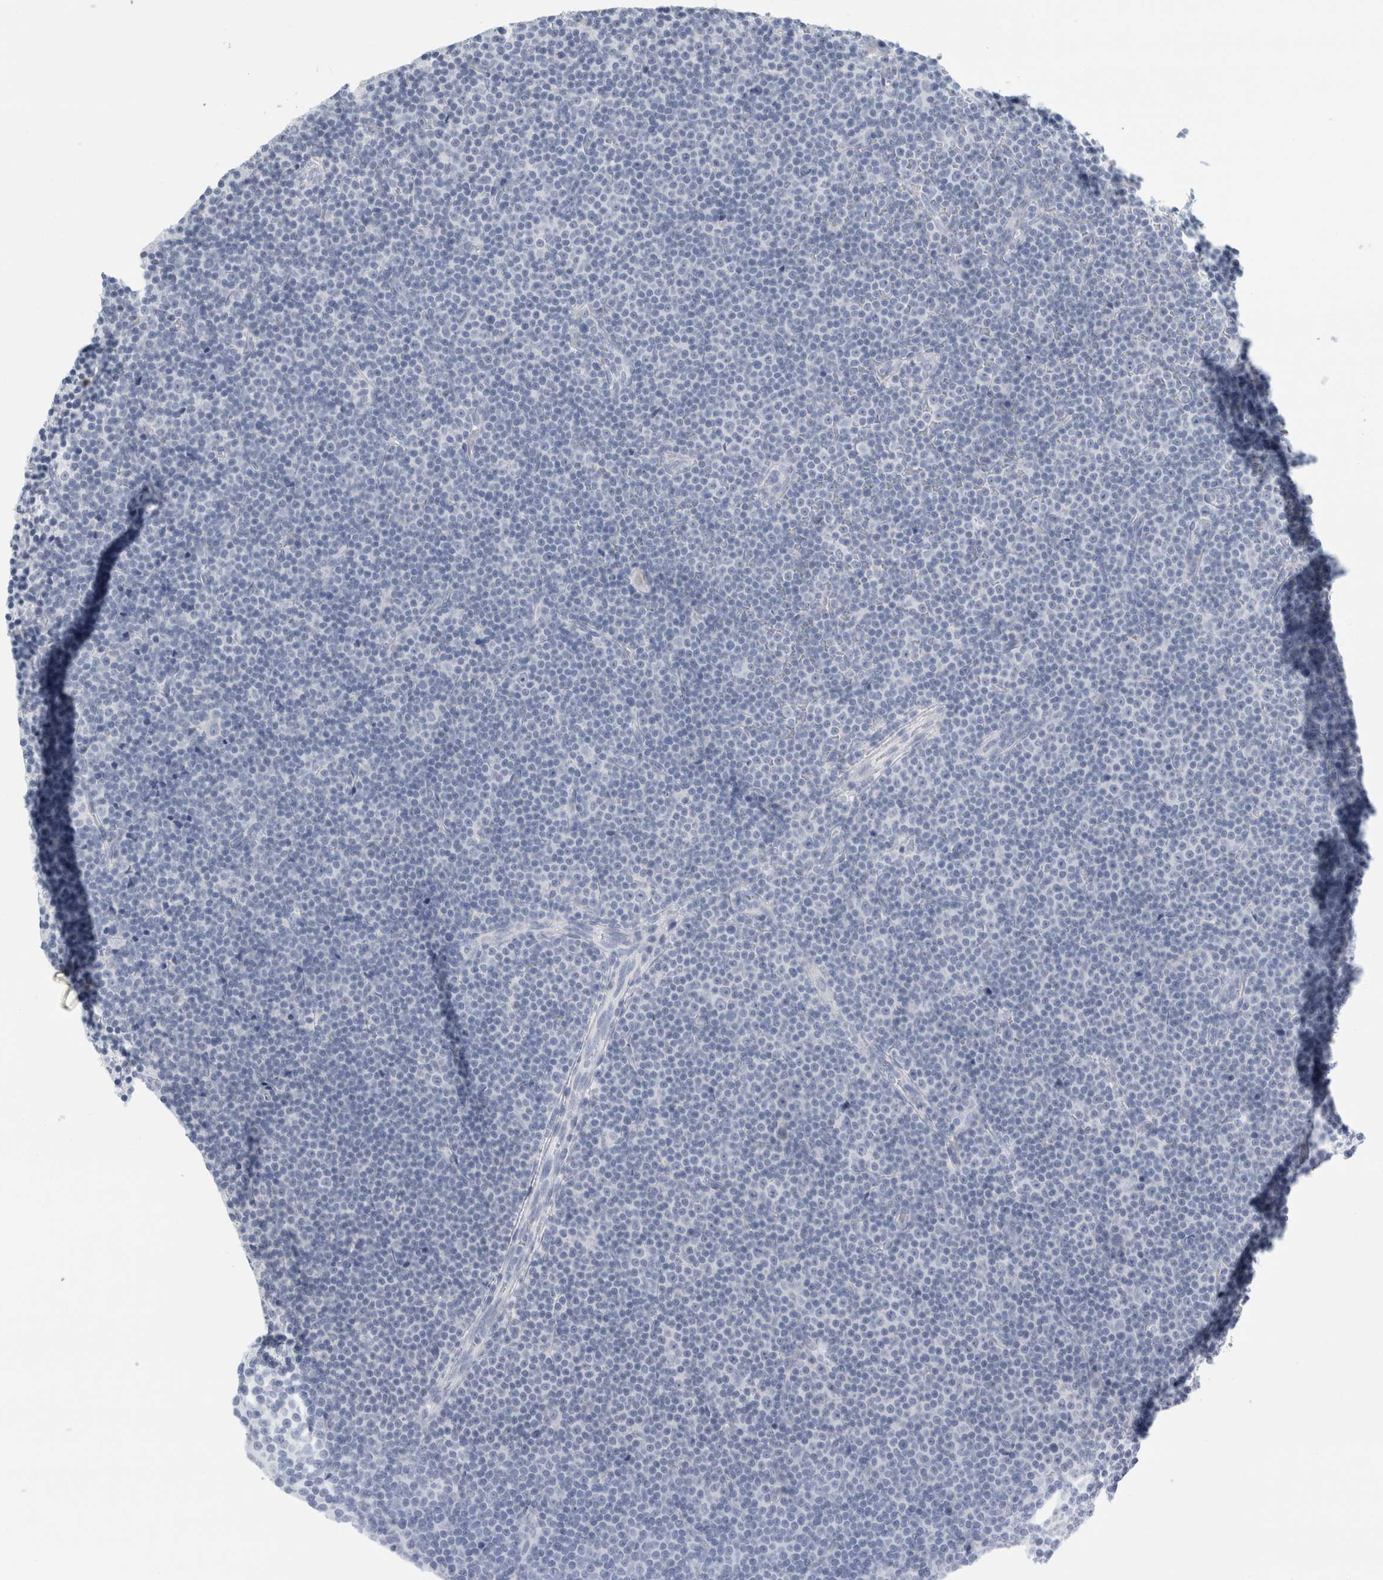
{"staining": {"intensity": "negative", "quantity": "none", "location": "none"}, "tissue": "lymphoma", "cell_type": "Tumor cells", "image_type": "cancer", "snomed": [{"axis": "morphology", "description": "Malignant lymphoma, non-Hodgkin's type, Low grade"}, {"axis": "topography", "description": "Lymph node"}], "caption": "High magnification brightfield microscopy of lymphoma stained with DAB (3,3'-diaminobenzidine) (brown) and counterstained with hematoxylin (blue): tumor cells show no significant staining. Nuclei are stained in blue.", "gene": "RPH3AL", "patient": {"sex": "female", "age": 67}}